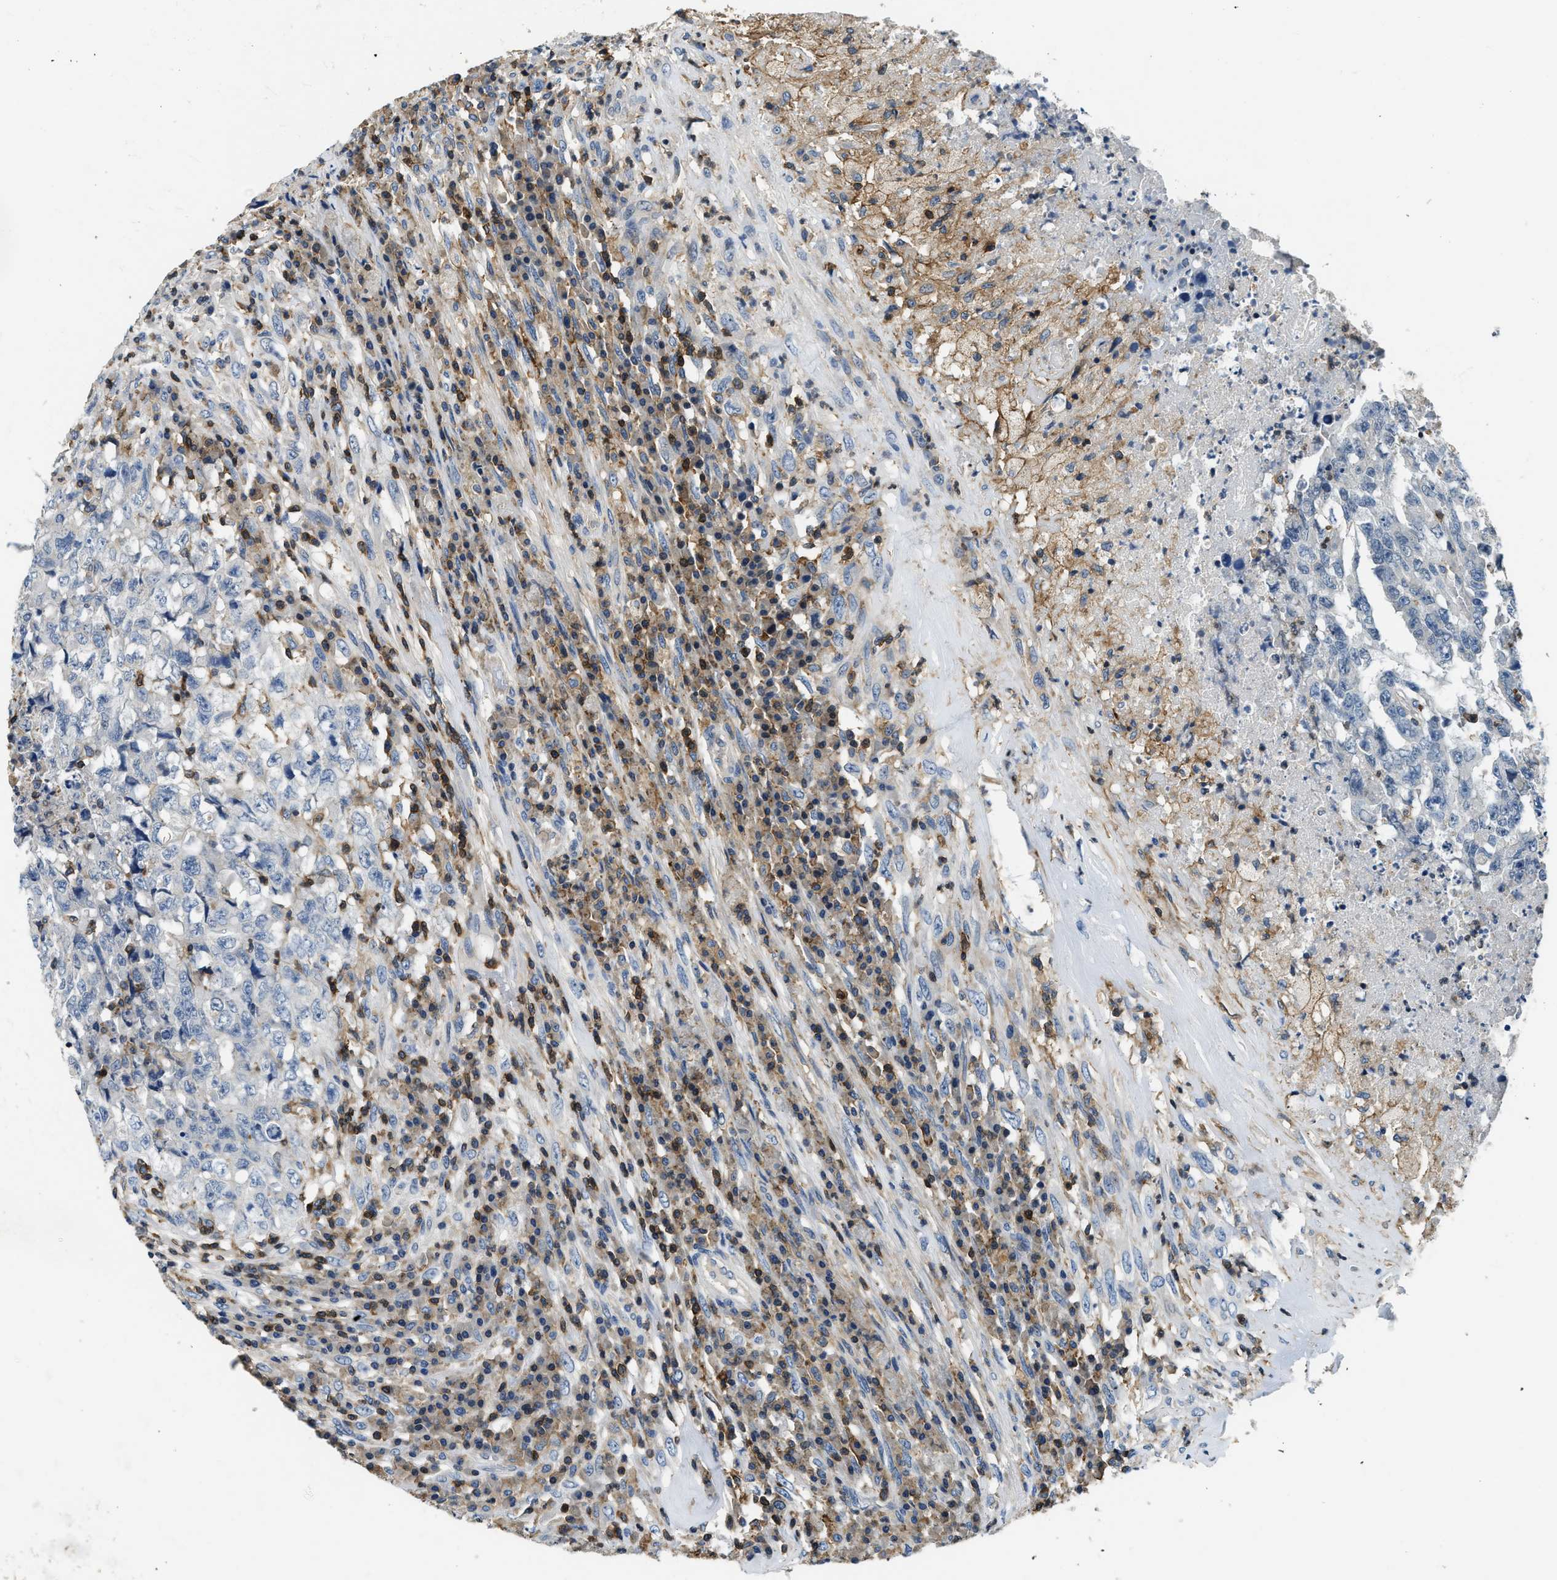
{"staining": {"intensity": "negative", "quantity": "none", "location": "none"}, "tissue": "testis cancer", "cell_type": "Tumor cells", "image_type": "cancer", "snomed": [{"axis": "morphology", "description": "Necrosis, NOS"}, {"axis": "morphology", "description": "Carcinoma, Embryonal, NOS"}, {"axis": "topography", "description": "Testis"}], "caption": "The histopathology image displays no significant expression in tumor cells of testis cancer. (Immunohistochemistry, brightfield microscopy, high magnification).", "gene": "MYO1G", "patient": {"sex": "male", "age": 19}}